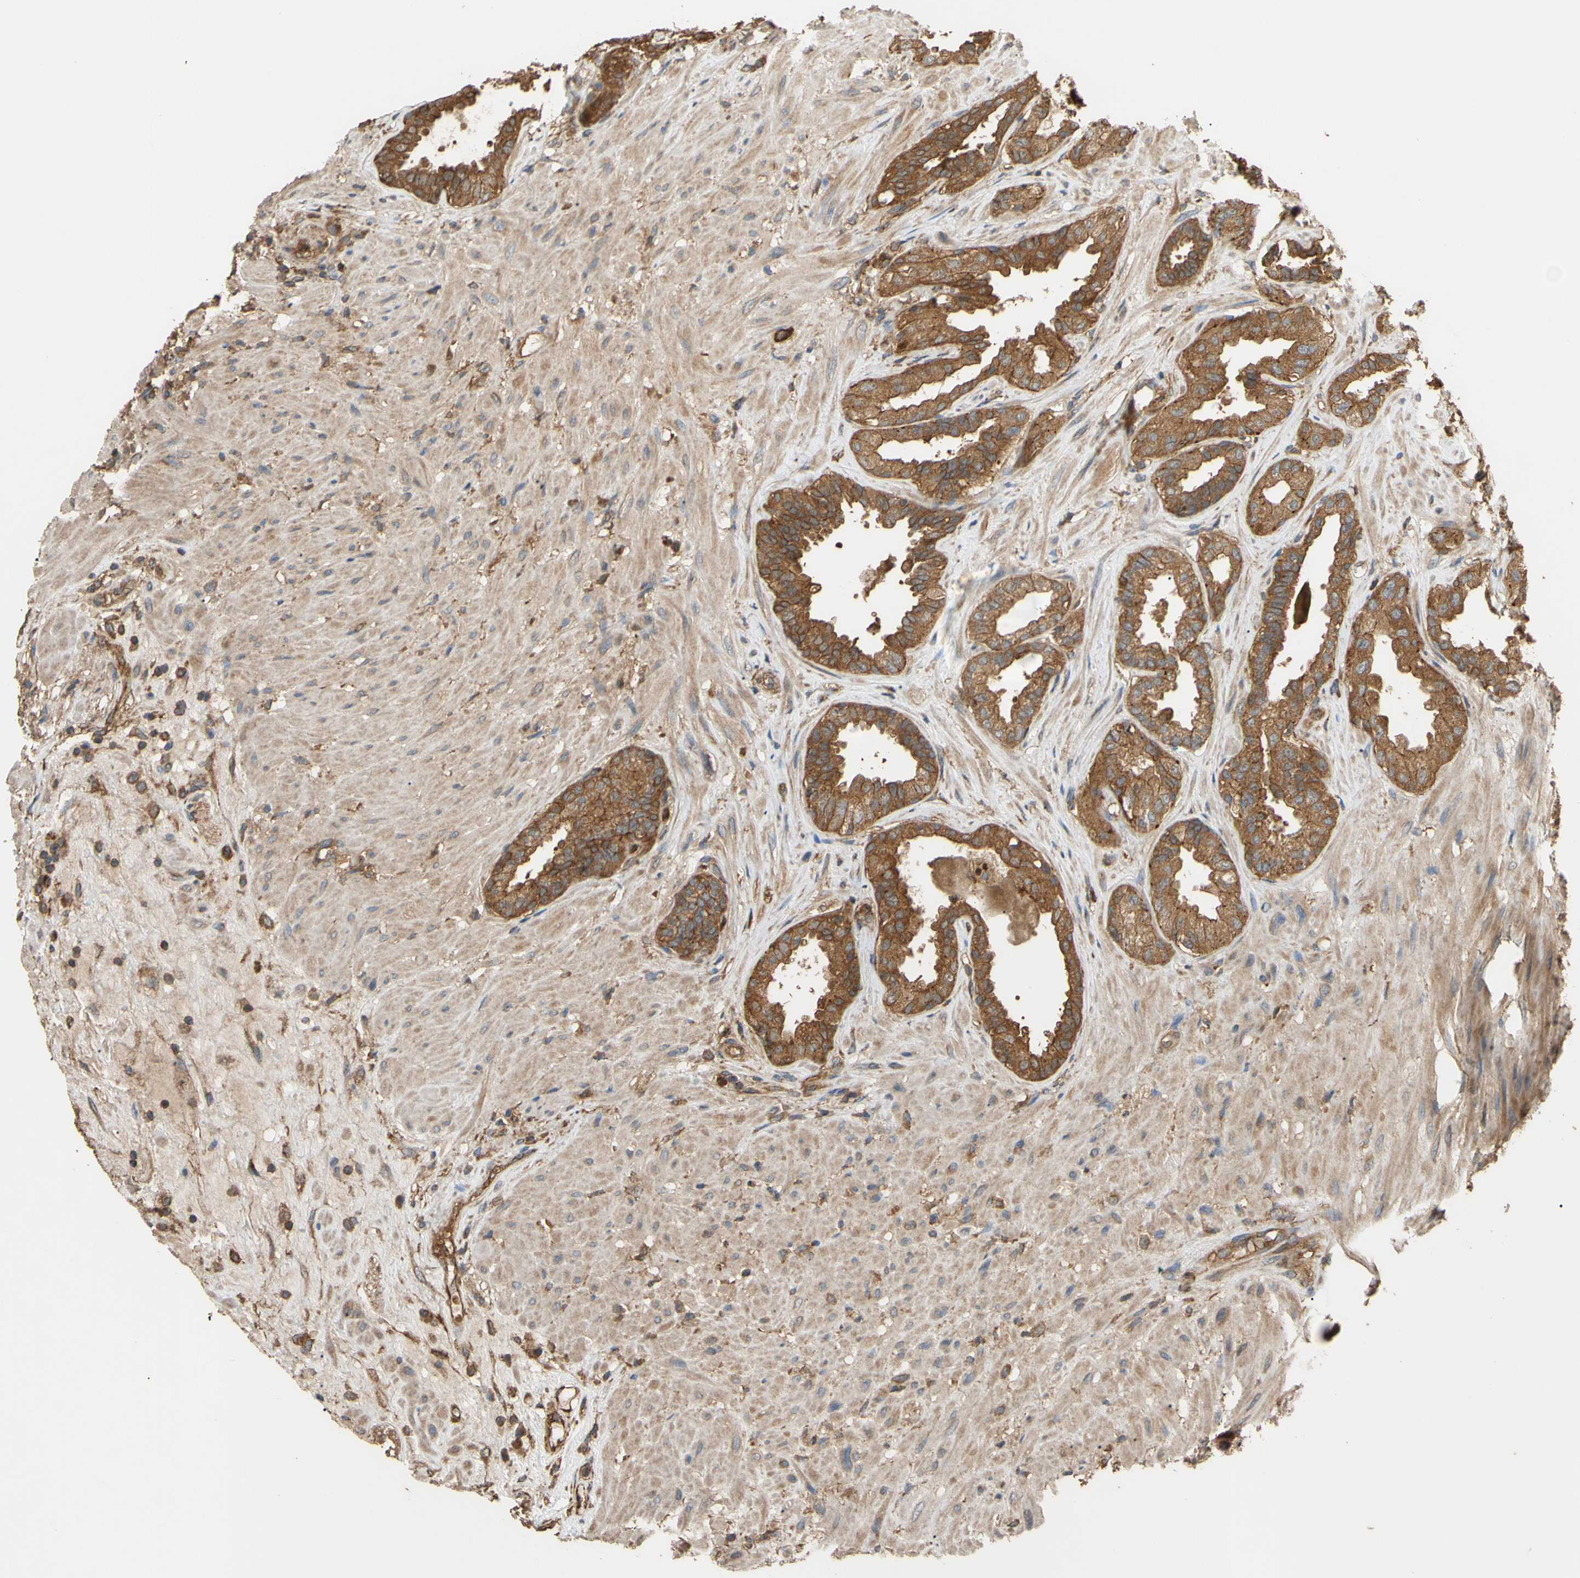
{"staining": {"intensity": "strong", "quantity": ">75%", "location": "cytoplasmic/membranous"}, "tissue": "seminal vesicle", "cell_type": "Glandular cells", "image_type": "normal", "snomed": [{"axis": "morphology", "description": "Normal tissue, NOS"}, {"axis": "topography", "description": "Seminal veicle"}], "caption": "Brown immunohistochemical staining in unremarkable seminal vesicle shows strong cytoplasmic/membranous positivity in about >75% of glandular cells.", "gene": "CTTN", "patient": {"sex": "male", "age": 61}}